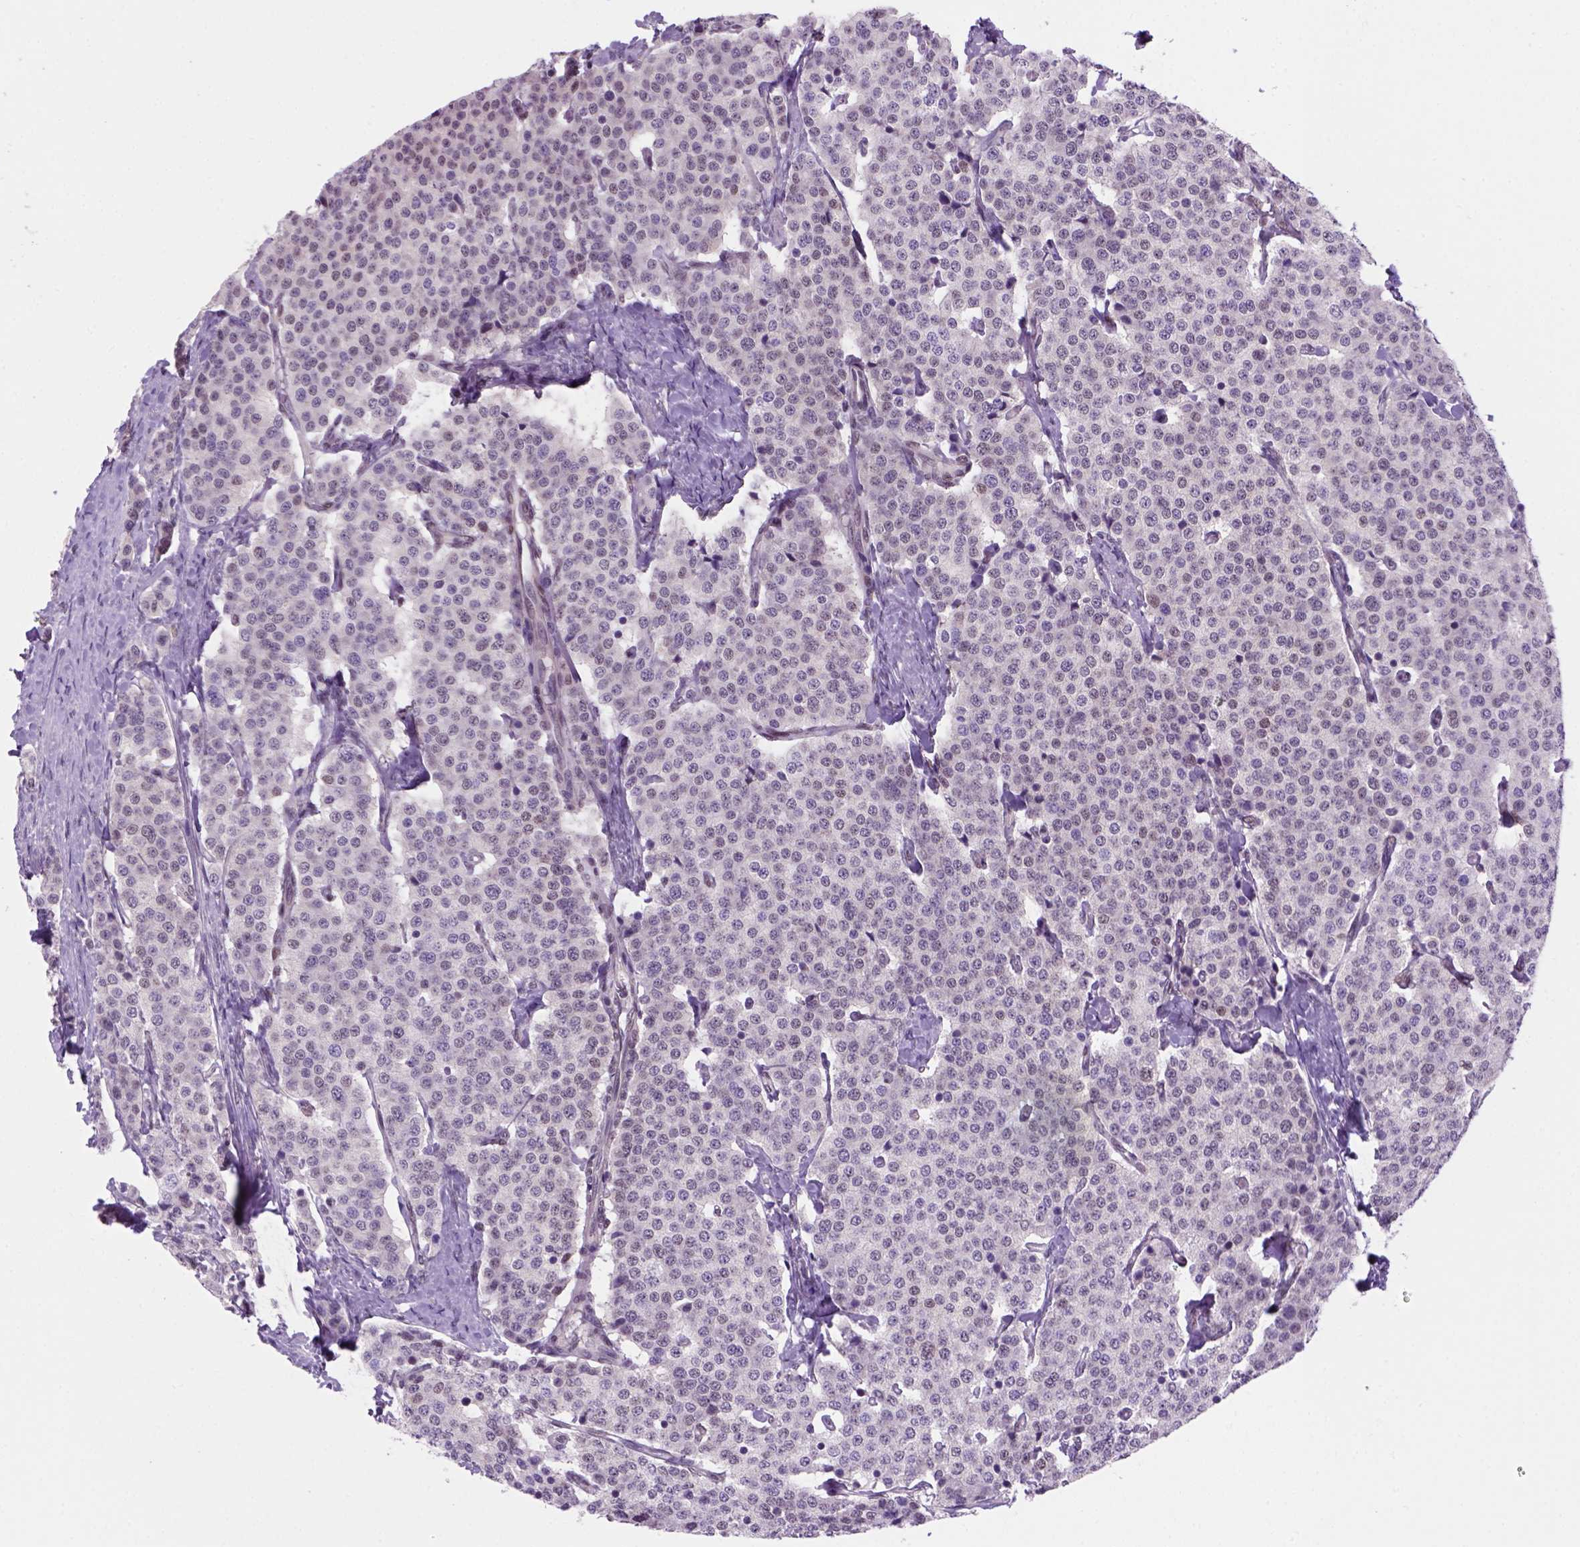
{"staining": {"intensity": "negative", "quantity": "none", "location": "none"}, "tissue": "carcinoid", "cell_type": "Tumor cells", "image_type": "cancer", "snomed": [{"axis": "morphology", "description": "Carcinoid, malignant, NOS"}, {"axis": "topography", "description": "Small intestine"}], "caption": "Immunohistochemistry of carcinoid shows no staining in tumor cells.", "gene": "MGMT", "patient": {"sex": "female", "age": 58}}